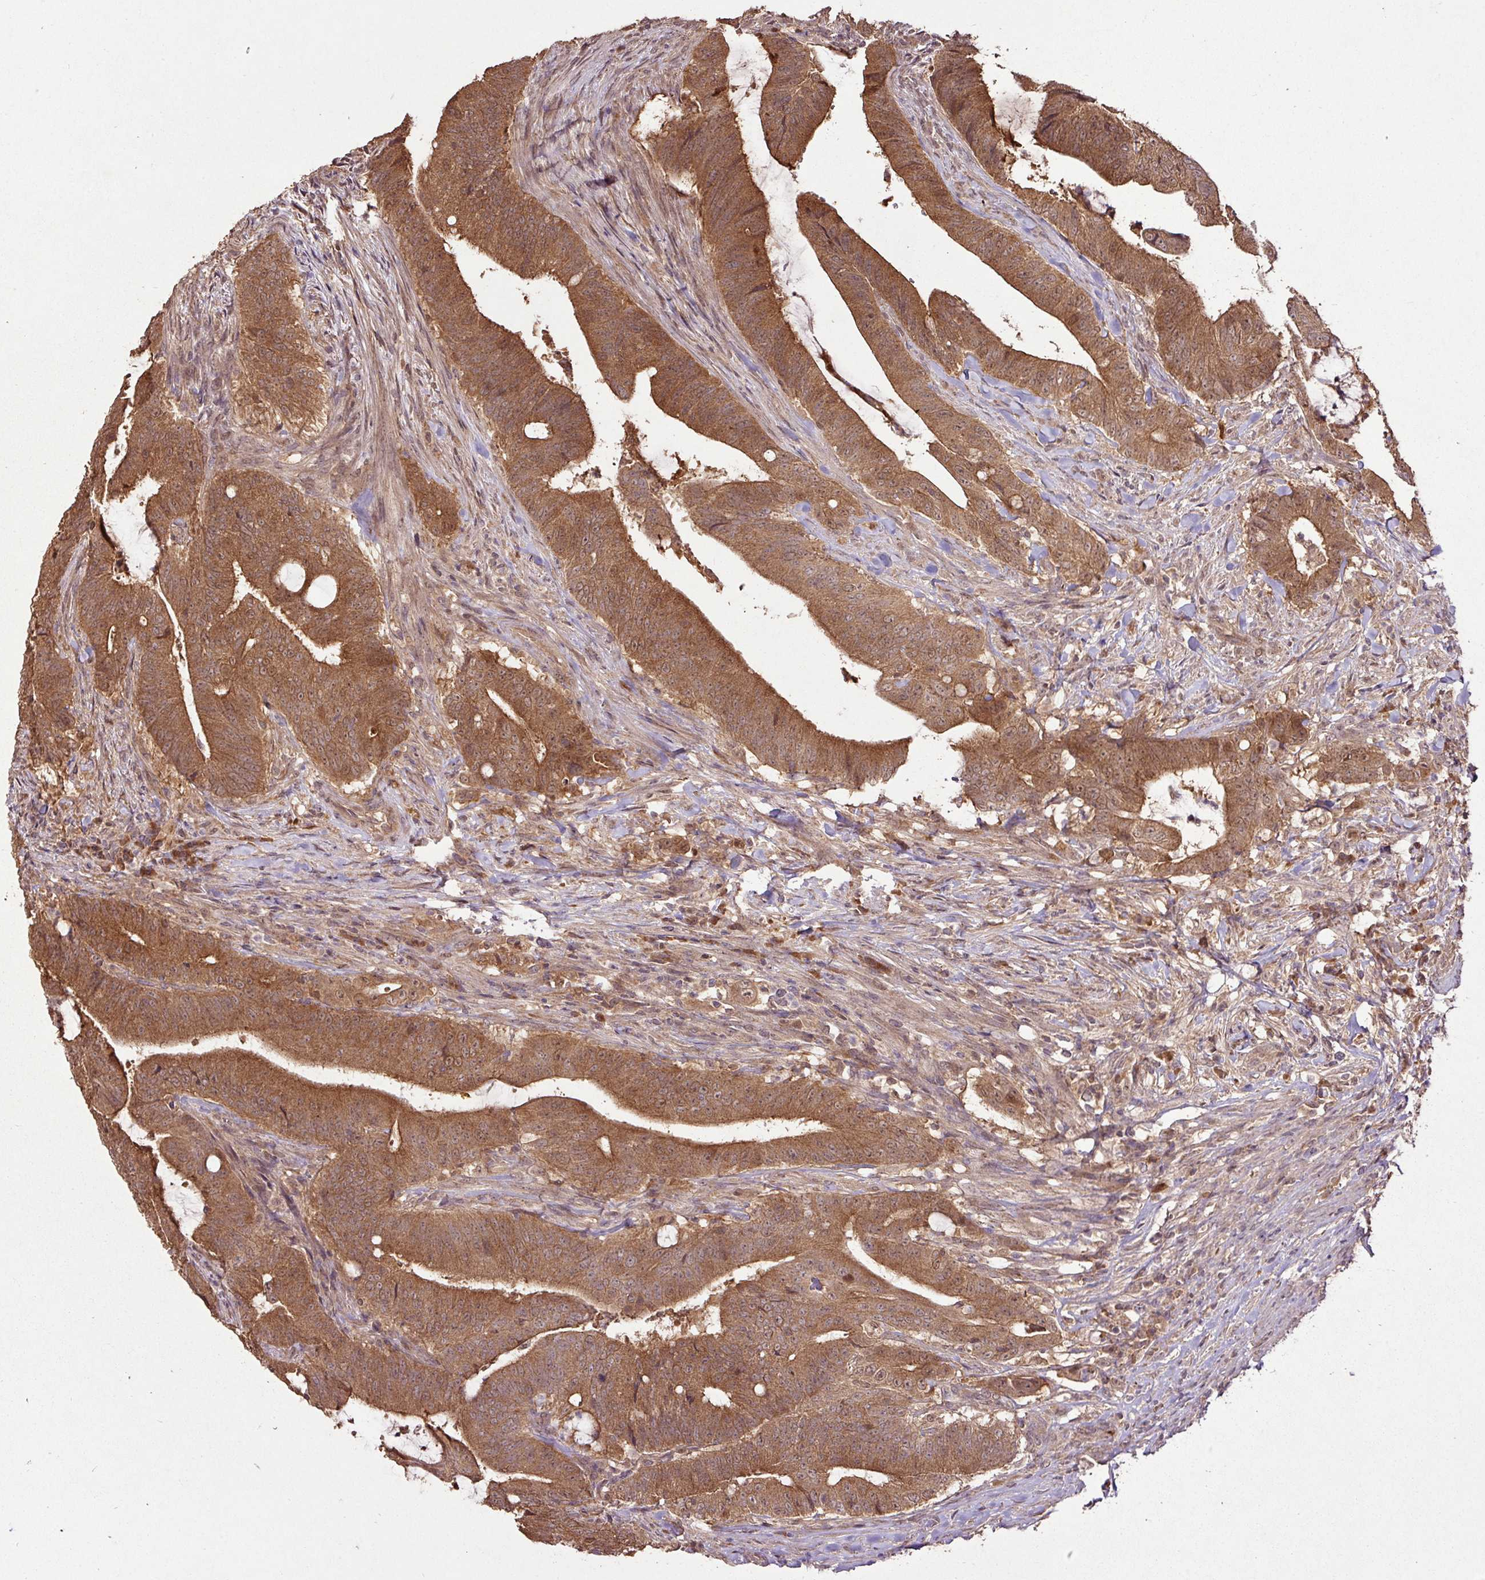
{"staining": {"intensity": "strong", "quantity": ">75%", "location": "cytoplasmic/membranous,nuclear"}, "tissue": "colorectal cancer", "cell_type": "Tumor cells", "image_type": "cancer", "snomed": [{"axis": "morphology", "description": "Adenocarcinoma, NOS"}, {"axis": "topography", "description": "Colon"}], "caption": "This image reveals immunohistochemistry staining of human colorectal cancer, with high strong cytoplasmic/membranous and nuclear positivity in approximately >75% of tumor cells.", "gene": "FAIM", "patient": {"sex": "female", "age": 43}}